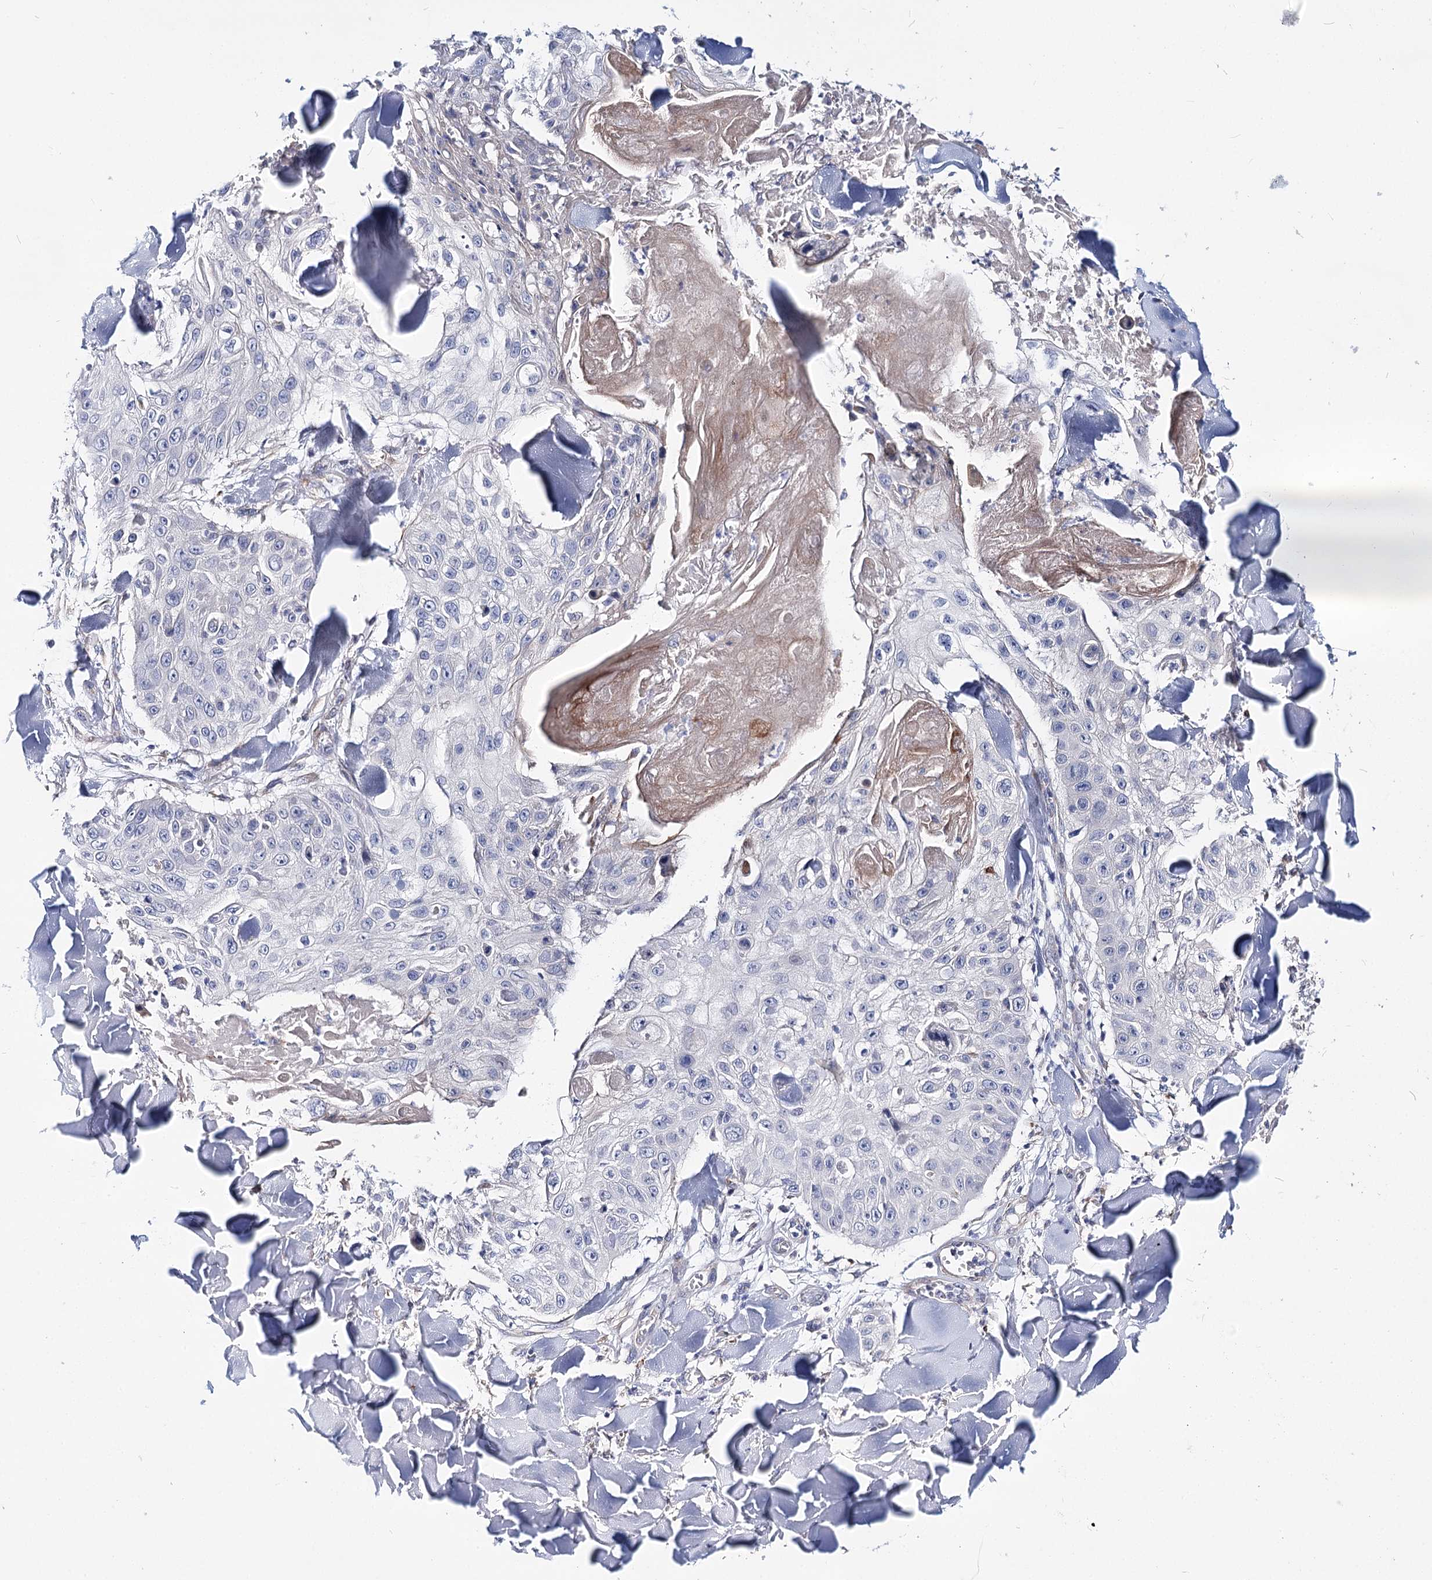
{"staining": {"intensity": "negative", "quantity": "none", "location": "none"}, "tissue": "skin cancer", "cell_type": "Tumor cells", "image_type": "cancer", "snomed": [{"axis": "morphology", "description": "Squamous cell carcinoma, NOS"}, {"axis": "topography", "description": "Skin"}], "caption": "This photomicrograph is of skin squamous cell carcinoma stained with IHC to label a protein in brown with the nuclei are counter-stained blue. There is no positivity in tumor cells. (DAB (3,3'-diaminobenzidine) IHC visualized using brightfield microscopy, high magnification).", "gene": "TEX12", "patient": {"sex": "male", "age": 86}}